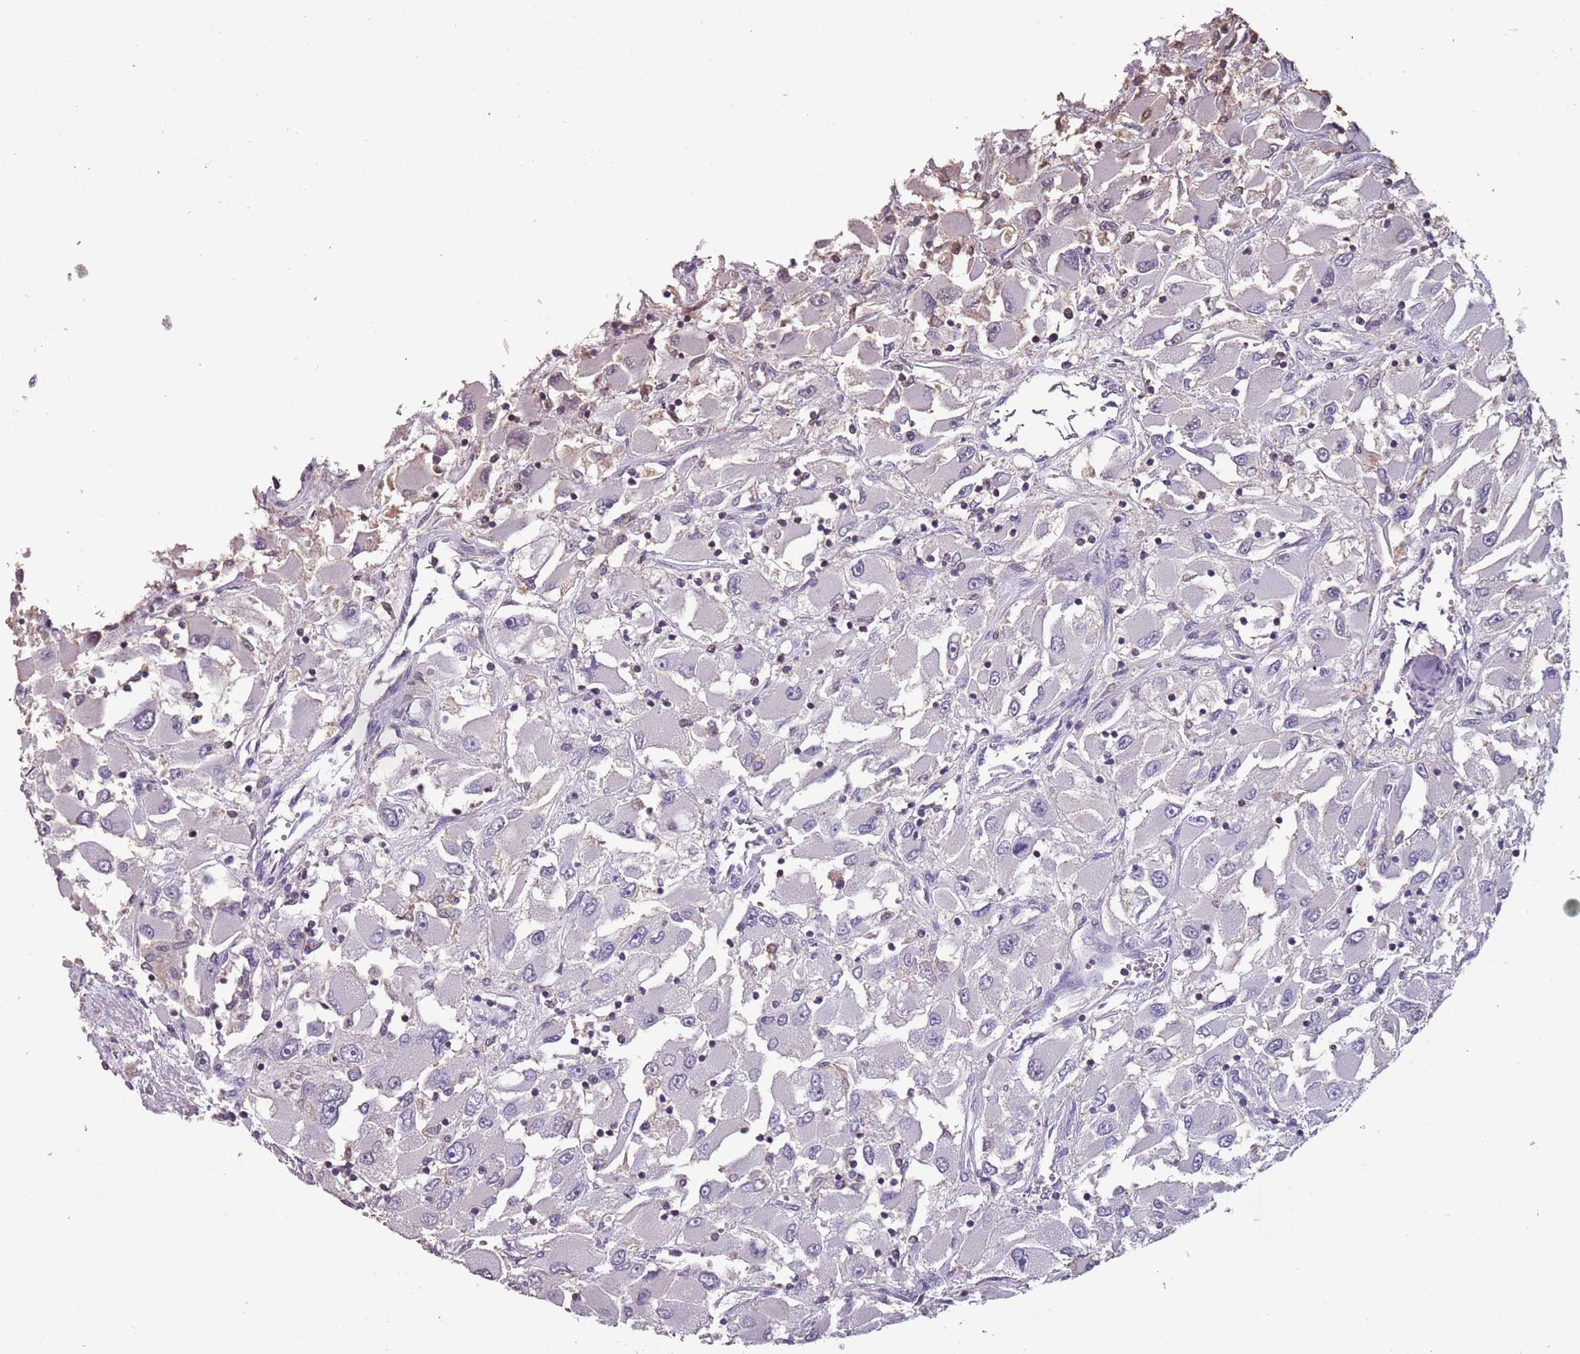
{"staining": {"intensity": "negative", "quantity": "none", "location": "none"}, "tissue": "renal cancer", "cell_type": "Tumor cells", "image_type": "cancer", "snomed": [{"axis": "morphology", "description": "Adenocarcinoma, NOS"}, {"axis": "topography", "description": "Kidney"}], "caption": "Tumor cells show no significant protein expression in renal cancer (adenocarcinoma). The staining was performed using DAB to visualize the protein expression in brown, while the nuclei were stained in blue with hematoxylin (Magnification: 20x).", "gene": "SUN5", "patient": {"sex": "female", "age": 52}}